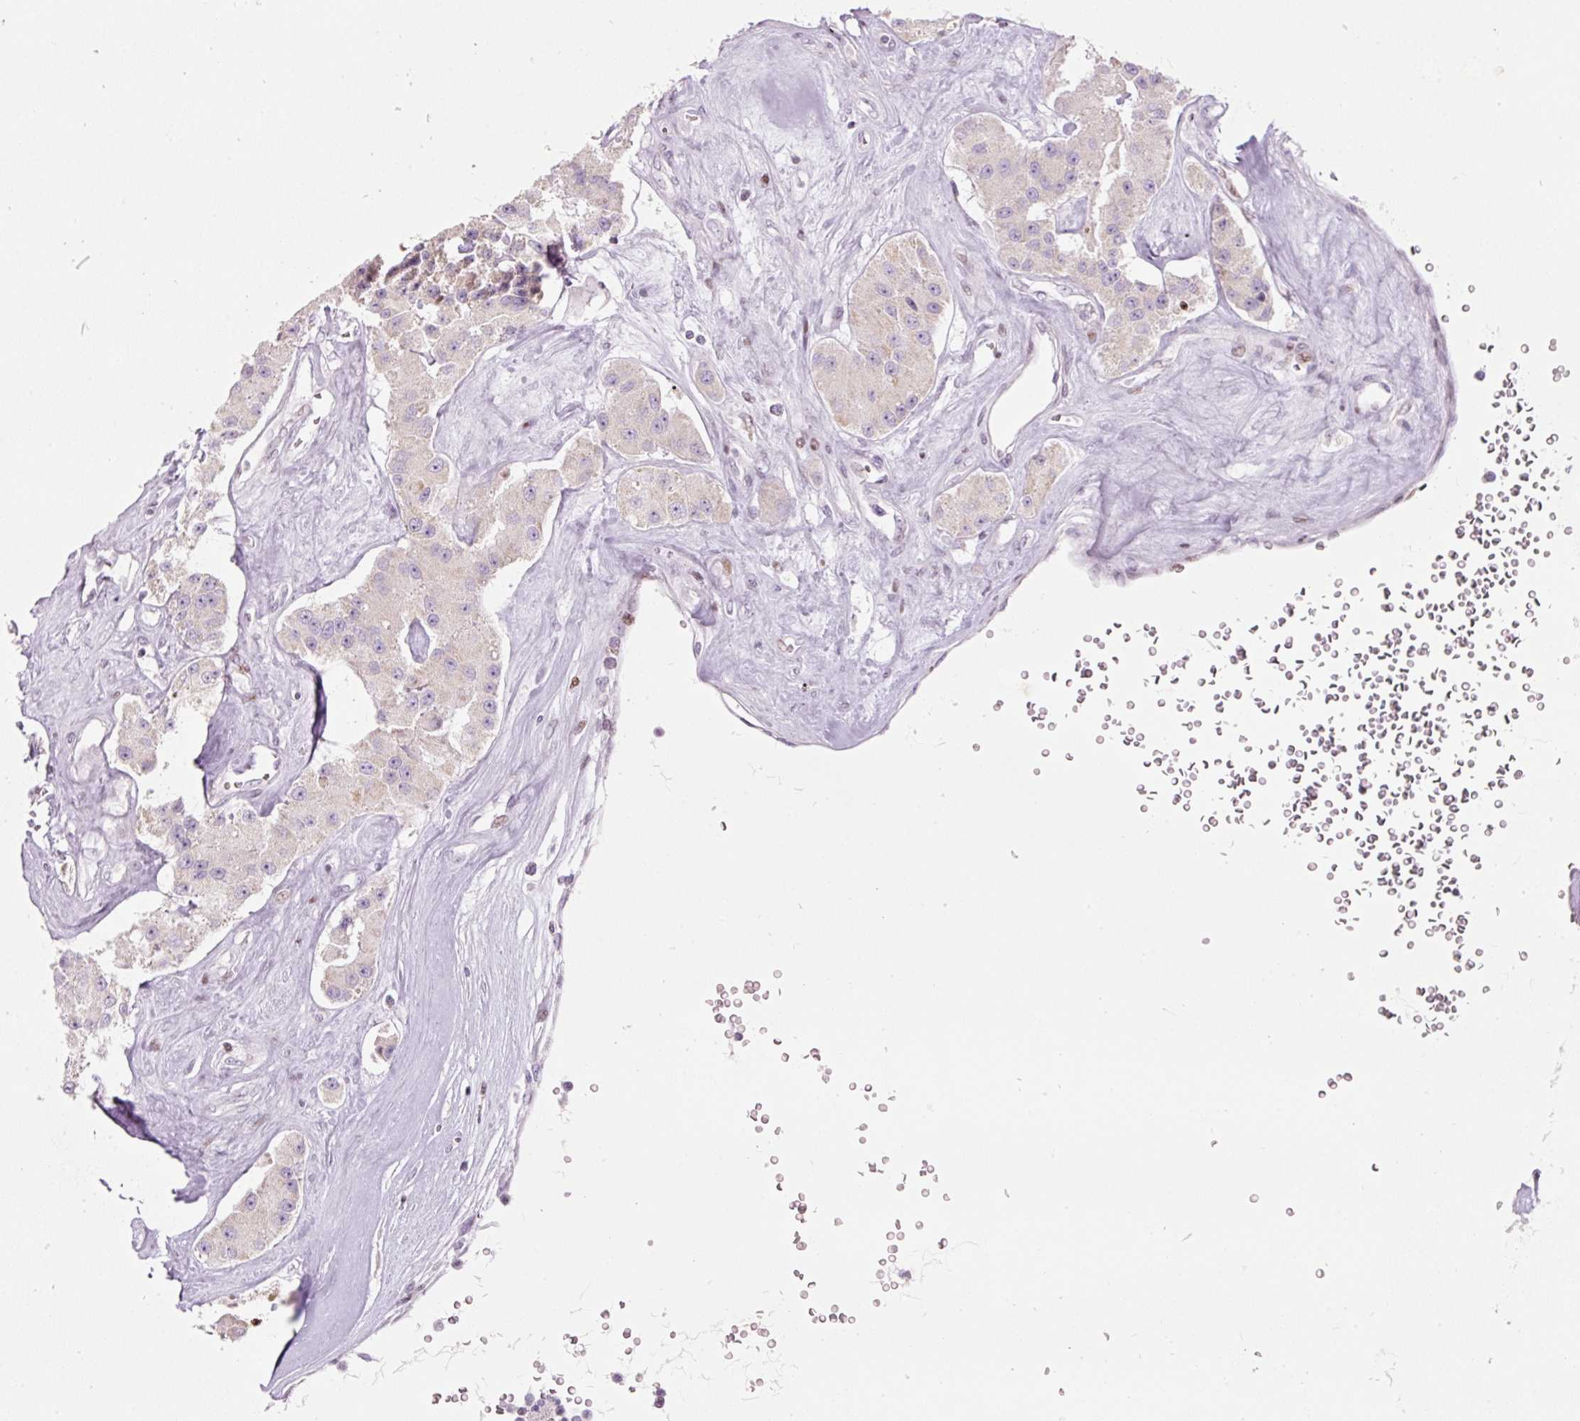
{"staining": {"intensity": "negative", "quantity": "none", "location": "none"}, "tissue": "carcinoid", "cell_type": "Tumor cells", "image_type": "cancer", "snomed": [{"axis": "morphology", "description": "Carcinoid, malignant, NOS"}, {"axis": "topography", "description": "Pancreas"}], "caption": "The immunohistochemistry (IHC) histopathology image has no significant positivity in tumor cells of carcinoid tissue.", "gene": "TMEM177", "patient": {"sex": "male", "age": 41}}